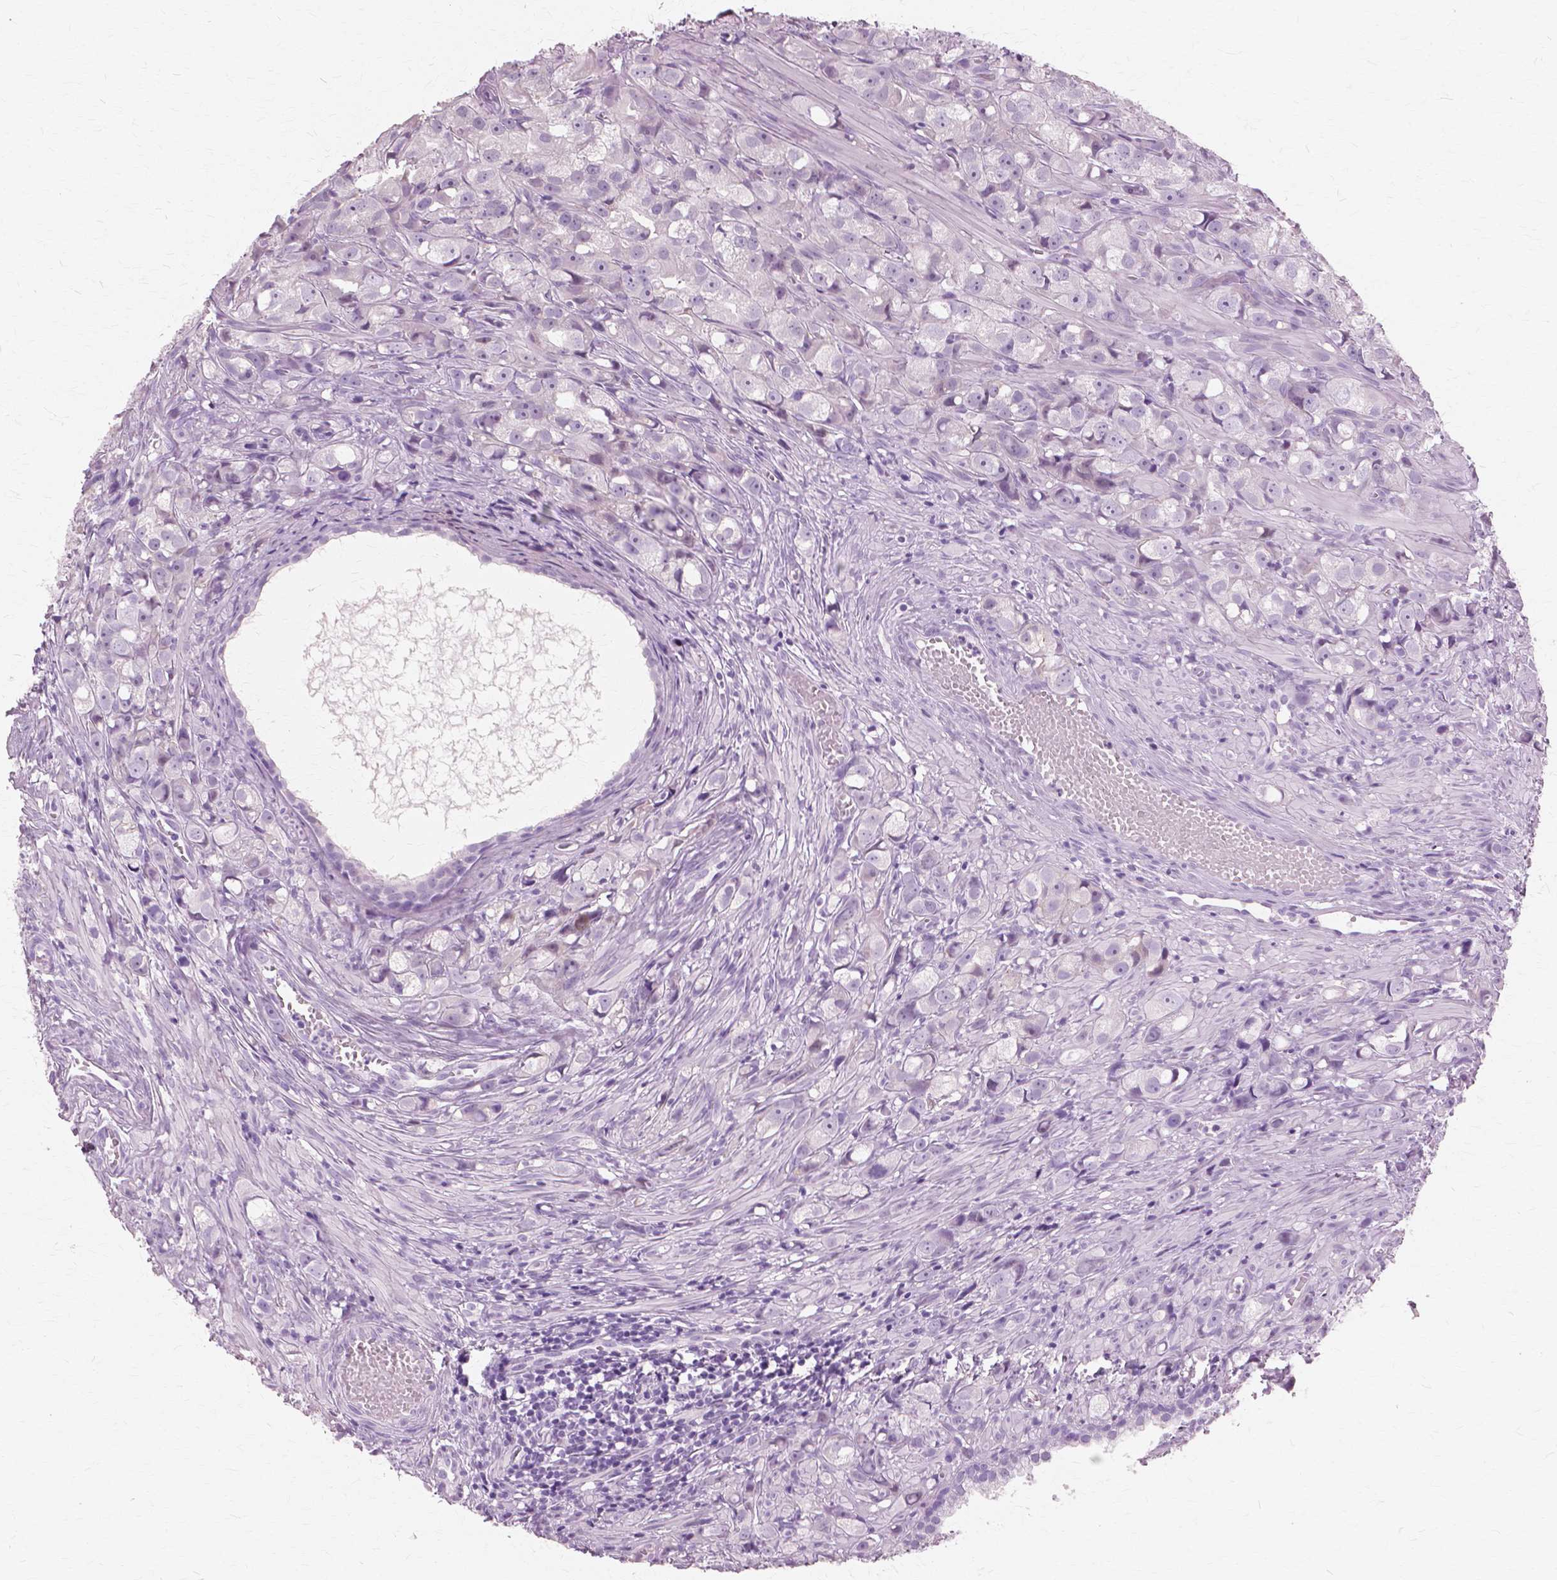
{"staining": {"intensity": "negative", "quantity": "none", "location": "none"}, "tissue": "prostate cancer", "cell_type": "Tumor cells", "image_type": "cancer", "snomed": [{"axis": "morphology", "description": "Adenocarcinoma, High grade"}, {"axis": "topography", "description": "Prostate"}], "caption": "The photomicrograph exhibits no significant expression in tumor cells of high-grade adenocarcinoma (prostate).", "gene": "SFTPD", "patient": {"sex": "male", "age": 75}}